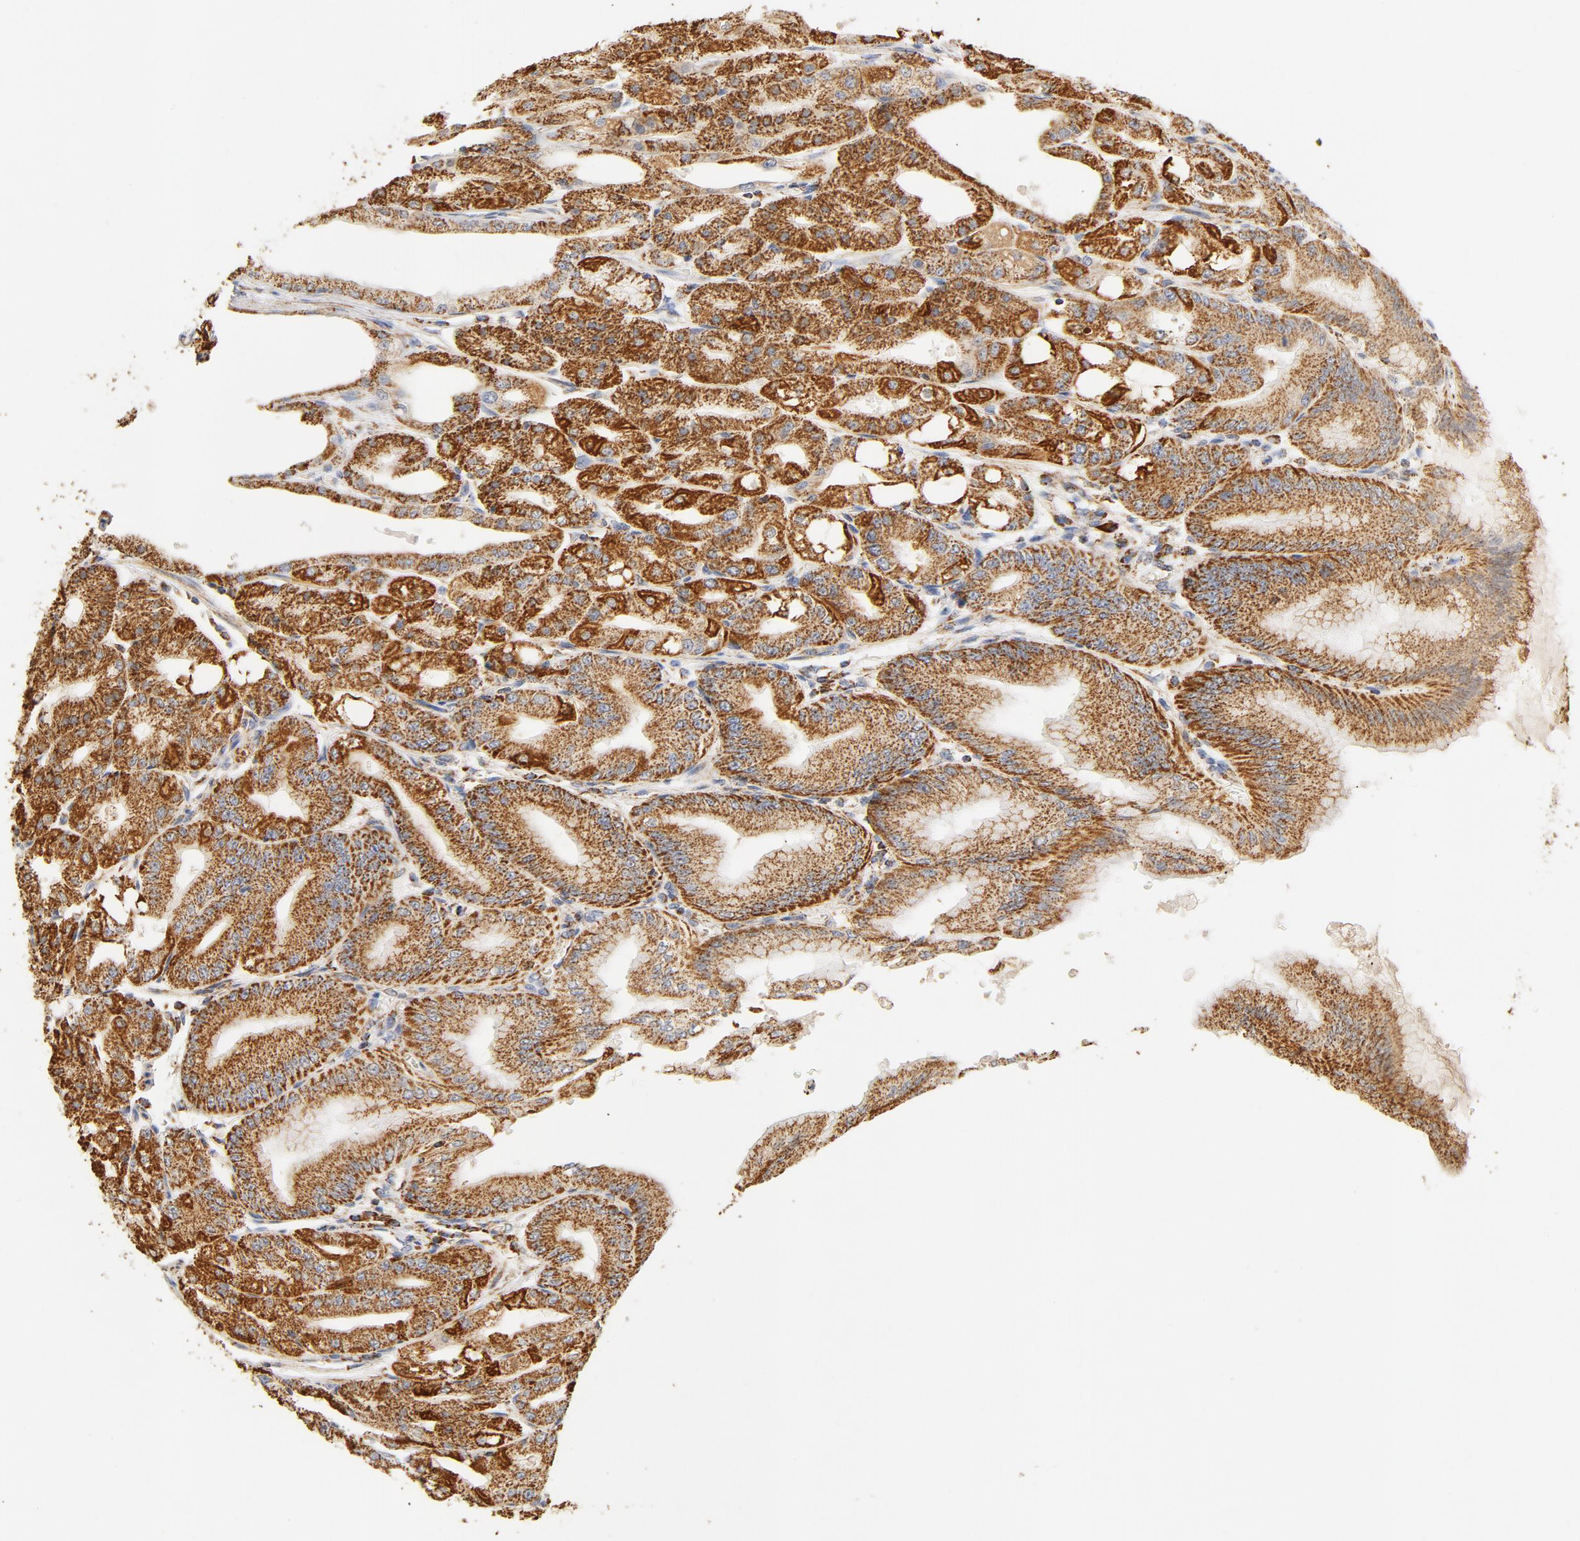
{"staining": {"intensity": "moderate", "quantity": ">75%", "location": "cytoplasmic/membranous"}, "tissue": "stomach", "cell_type": "Glandular cells", "image_type": "normal", "snomed": [{"axis": "morphology", "description": "Normal tissue, NOS"}, {"axis": "topography", "description": "Stomach, lower"}], "caption": "The micrograph displays immunohistochemical staining of benign stomach. There is moderate cytoplasmic/membranous expression is identified in approximately >75% of glandular cells.", "gene": "COX4I1", "patient": {"sex": "male", "age": 71}}